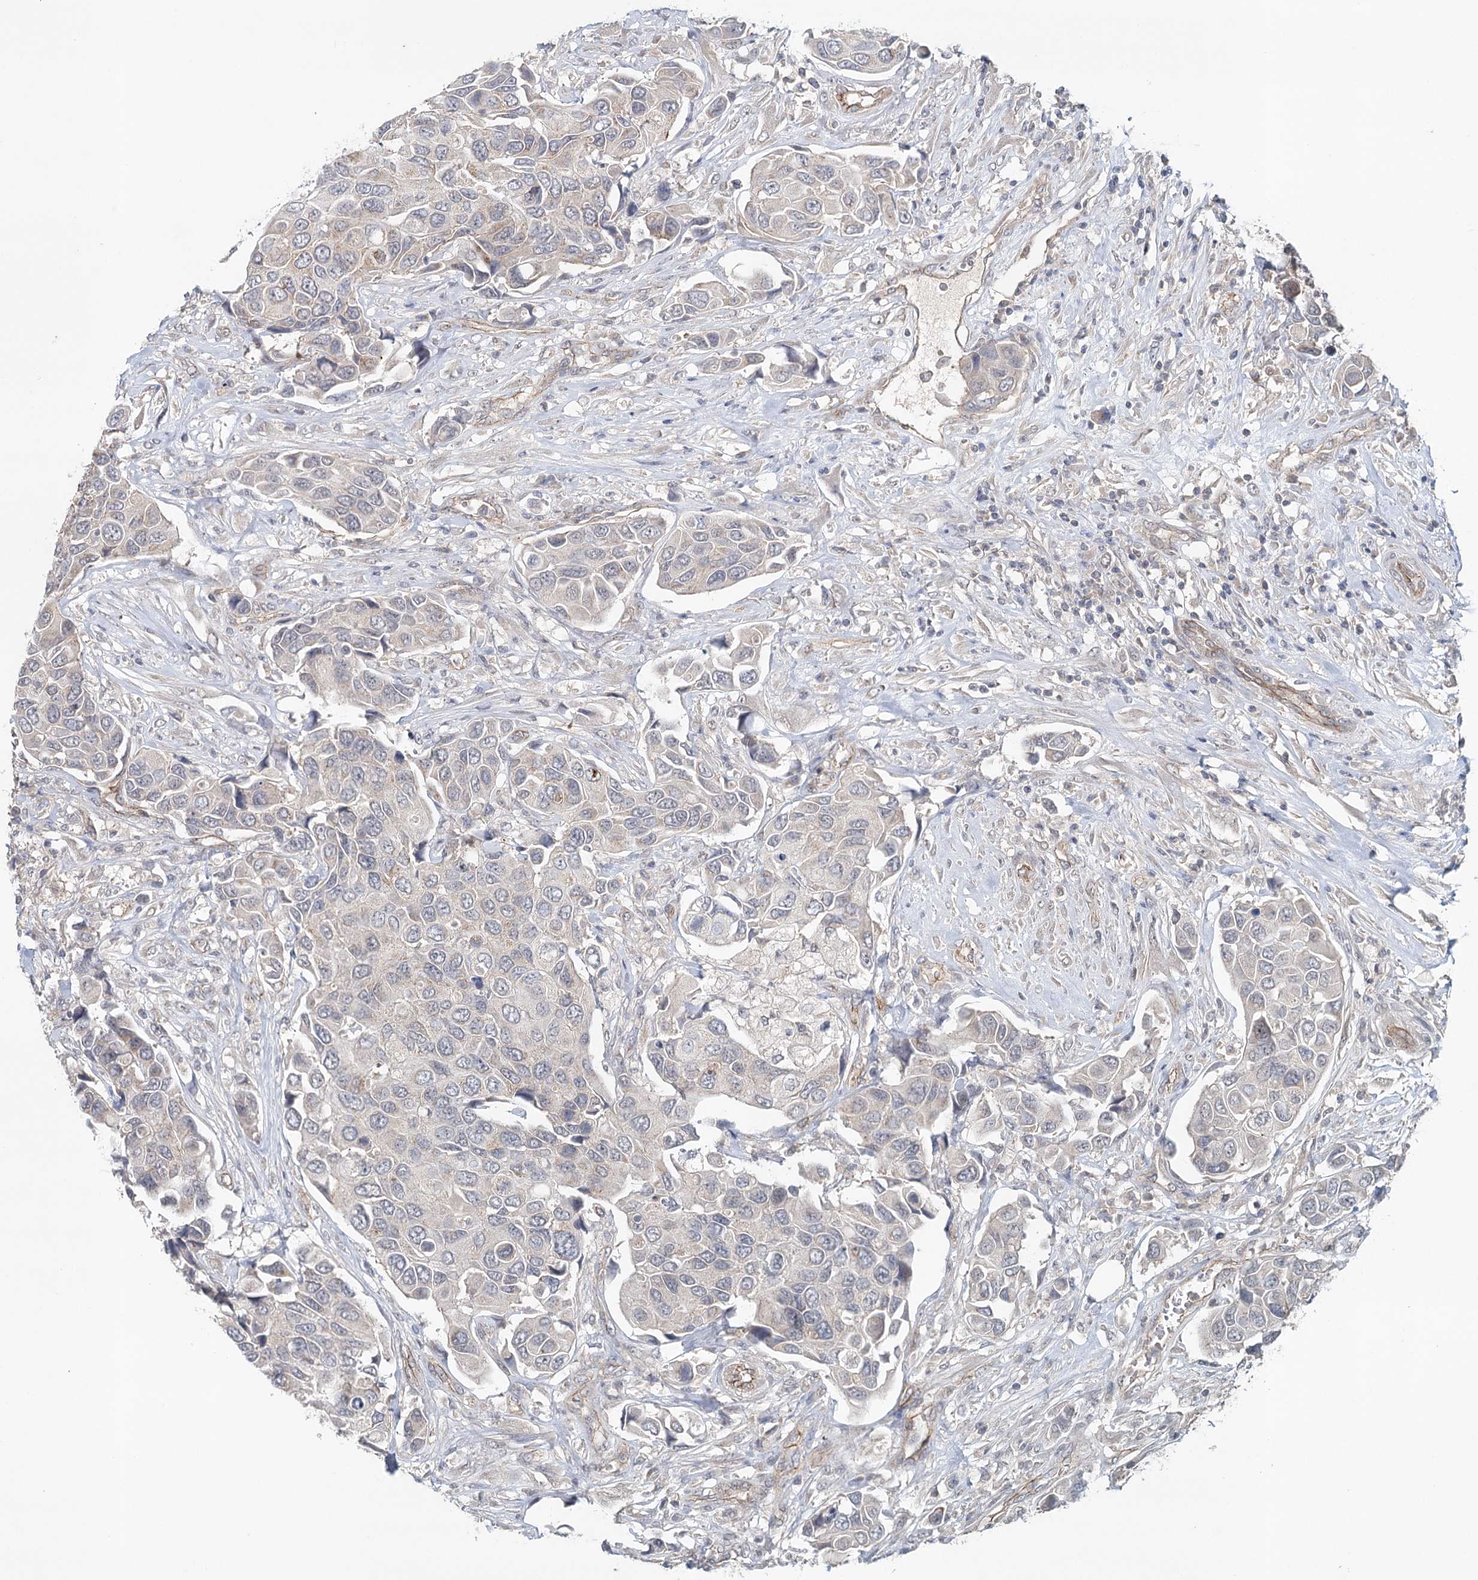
{"staining": {"intensity": "negative", "quantity": "none", "location": "none"}, "tissue": "urothelial cancer", "cell_type": "Tumor cells", "image_type": "cancer", "snomed": [{"axis": "morphology", "description": "Urothelial carcinoma, High grade"}, {"axis": "topography", "description": "Urinary bladder"}], "caption": "High power microscopy image of an immunohistochemistry (IHC) image of high-grade urothelial carcinoma, revealing no significant staining in tumor cells.", "gene": "SYNPO", "patient": {"sex": "male", "age": 74}}